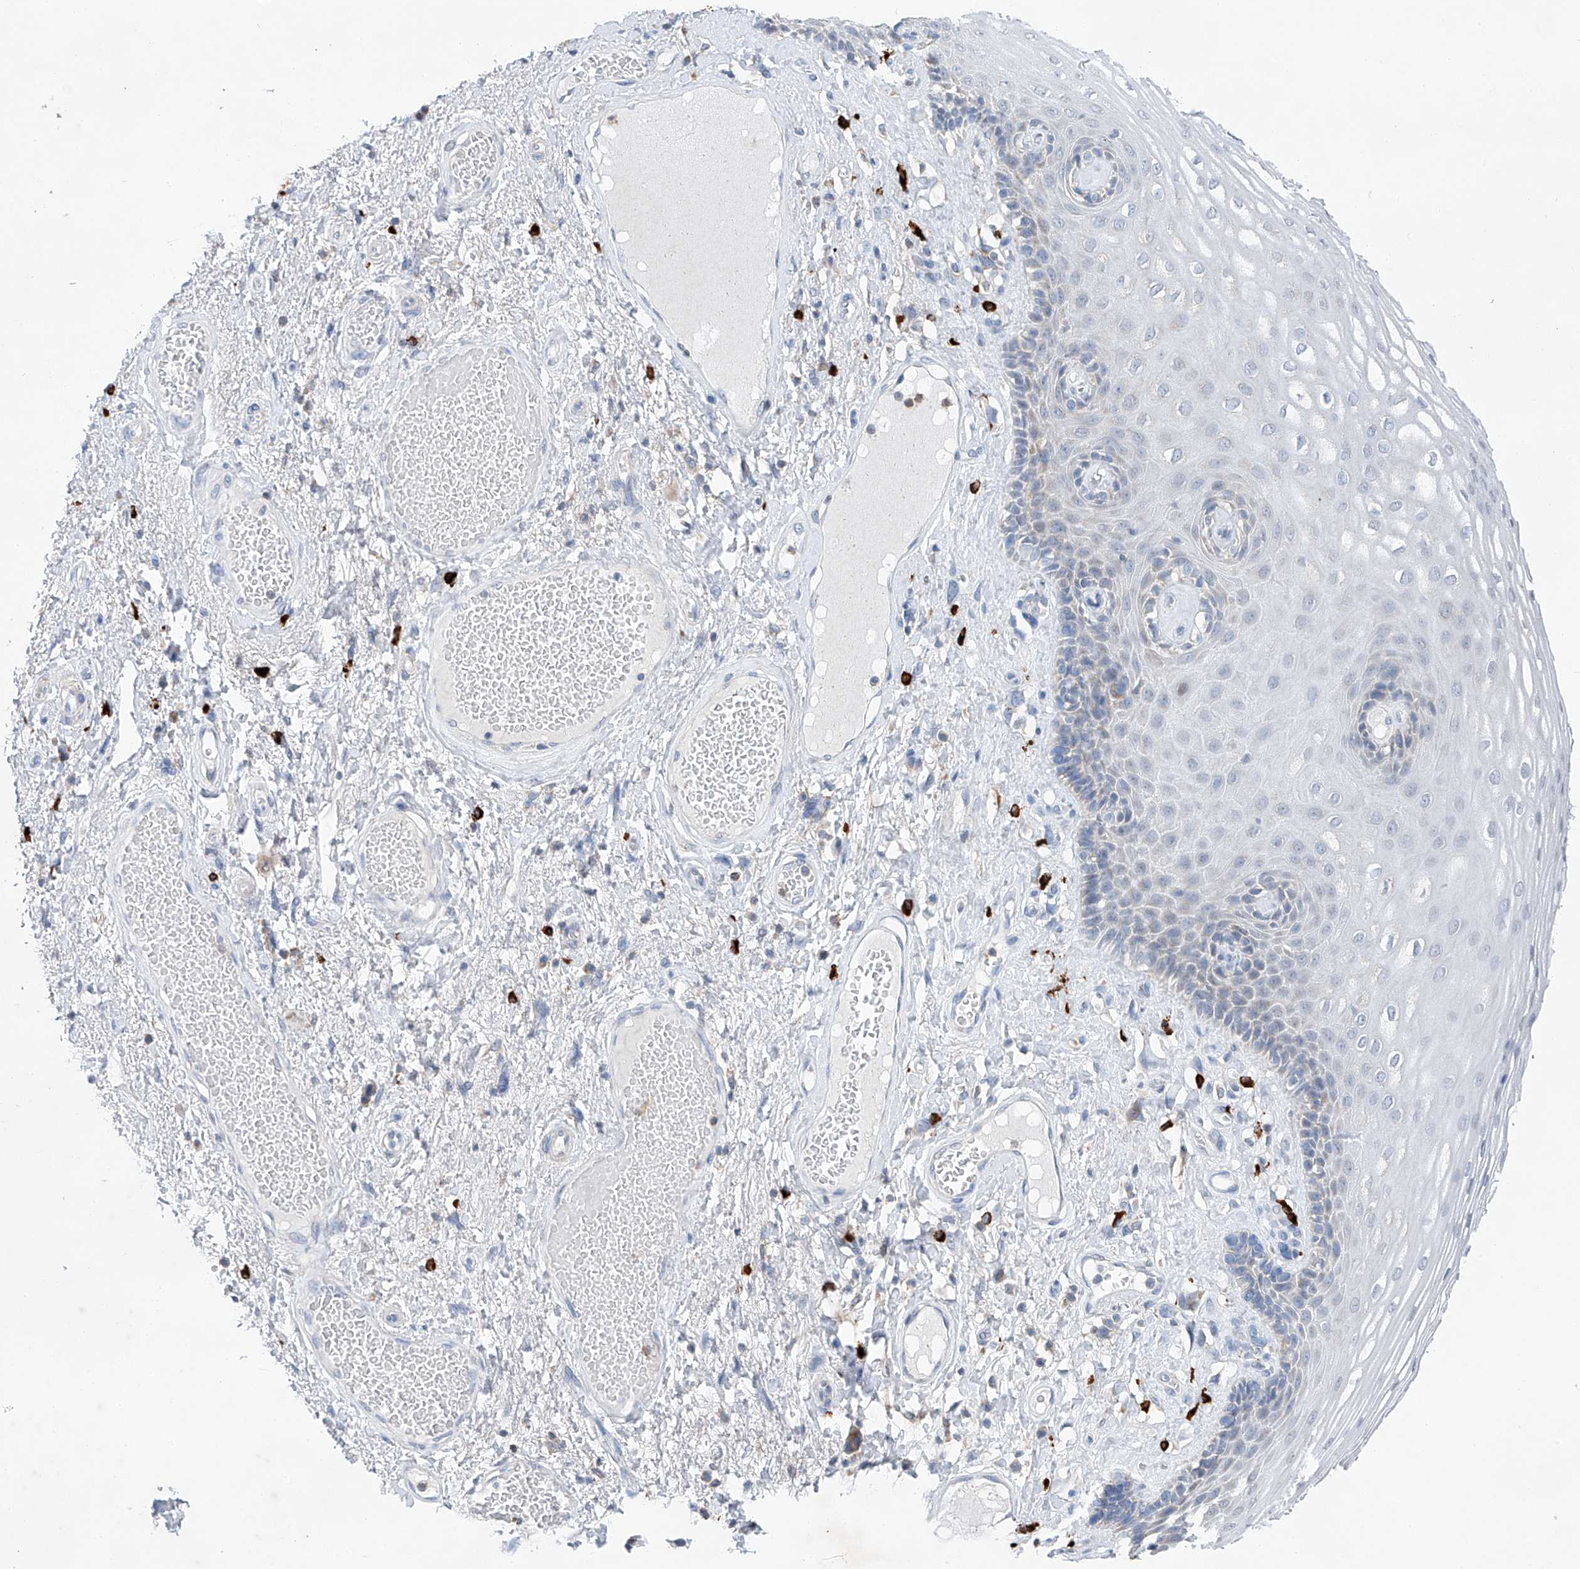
{"staining": {"intensity": "weak", "quantity": "<25%", "location": "cytoplasmic/membranous"}, "tissue": "skin", "cell_type": "Epidermal cells", "image_type": "normal", "snomed": [{"axis": "morphology", "description": "Normal tissue, NOS"}, {"axis": "topography", "description": "Anal"}], "caption": "IHC of benign skin reveals no staining in epidermal cells.", "gene": "KLF15", "patient": {"sex": "male", "age": 69}}